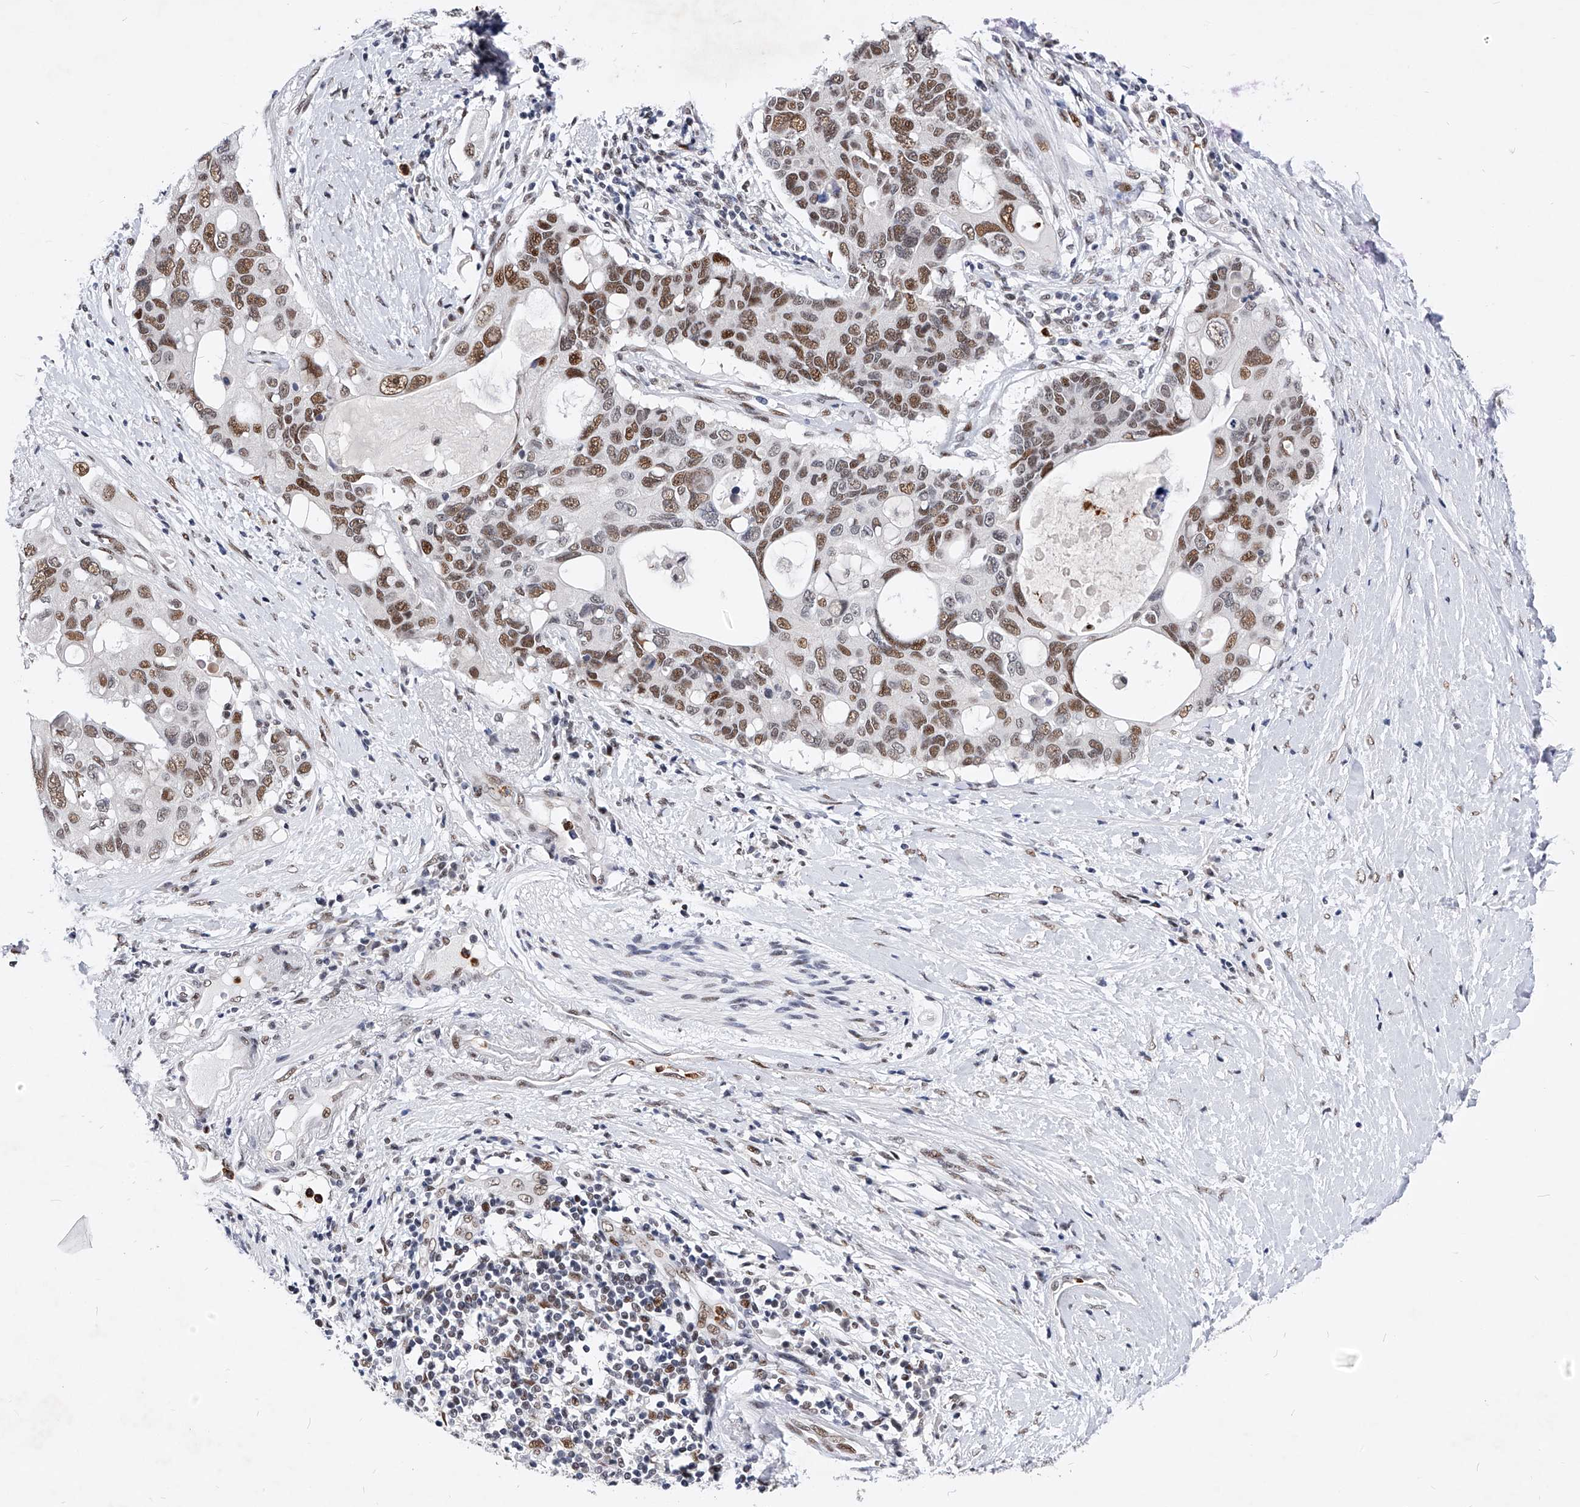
{"staining": {"intensity": "moderate", "quantity": ">75%", "location": "nuclear"}, "tissue": "pancreatic cancer", "cell_type": "Tumor cells", "image_type": "cancer", "snomed": [{"axis": "morphology", "description": "Adenocarcinoma, NOS"}, {"axis": "topography", "description": "Pancreas"}], "caption": "Brown immunohistochemical staining in human pancreatic adenocarcinoma demonstrates moderate nuclear positivity in approximately >75% of tumor cells.", "gene": "TESK2", "patient": {"sex": "female", "age": 56}}